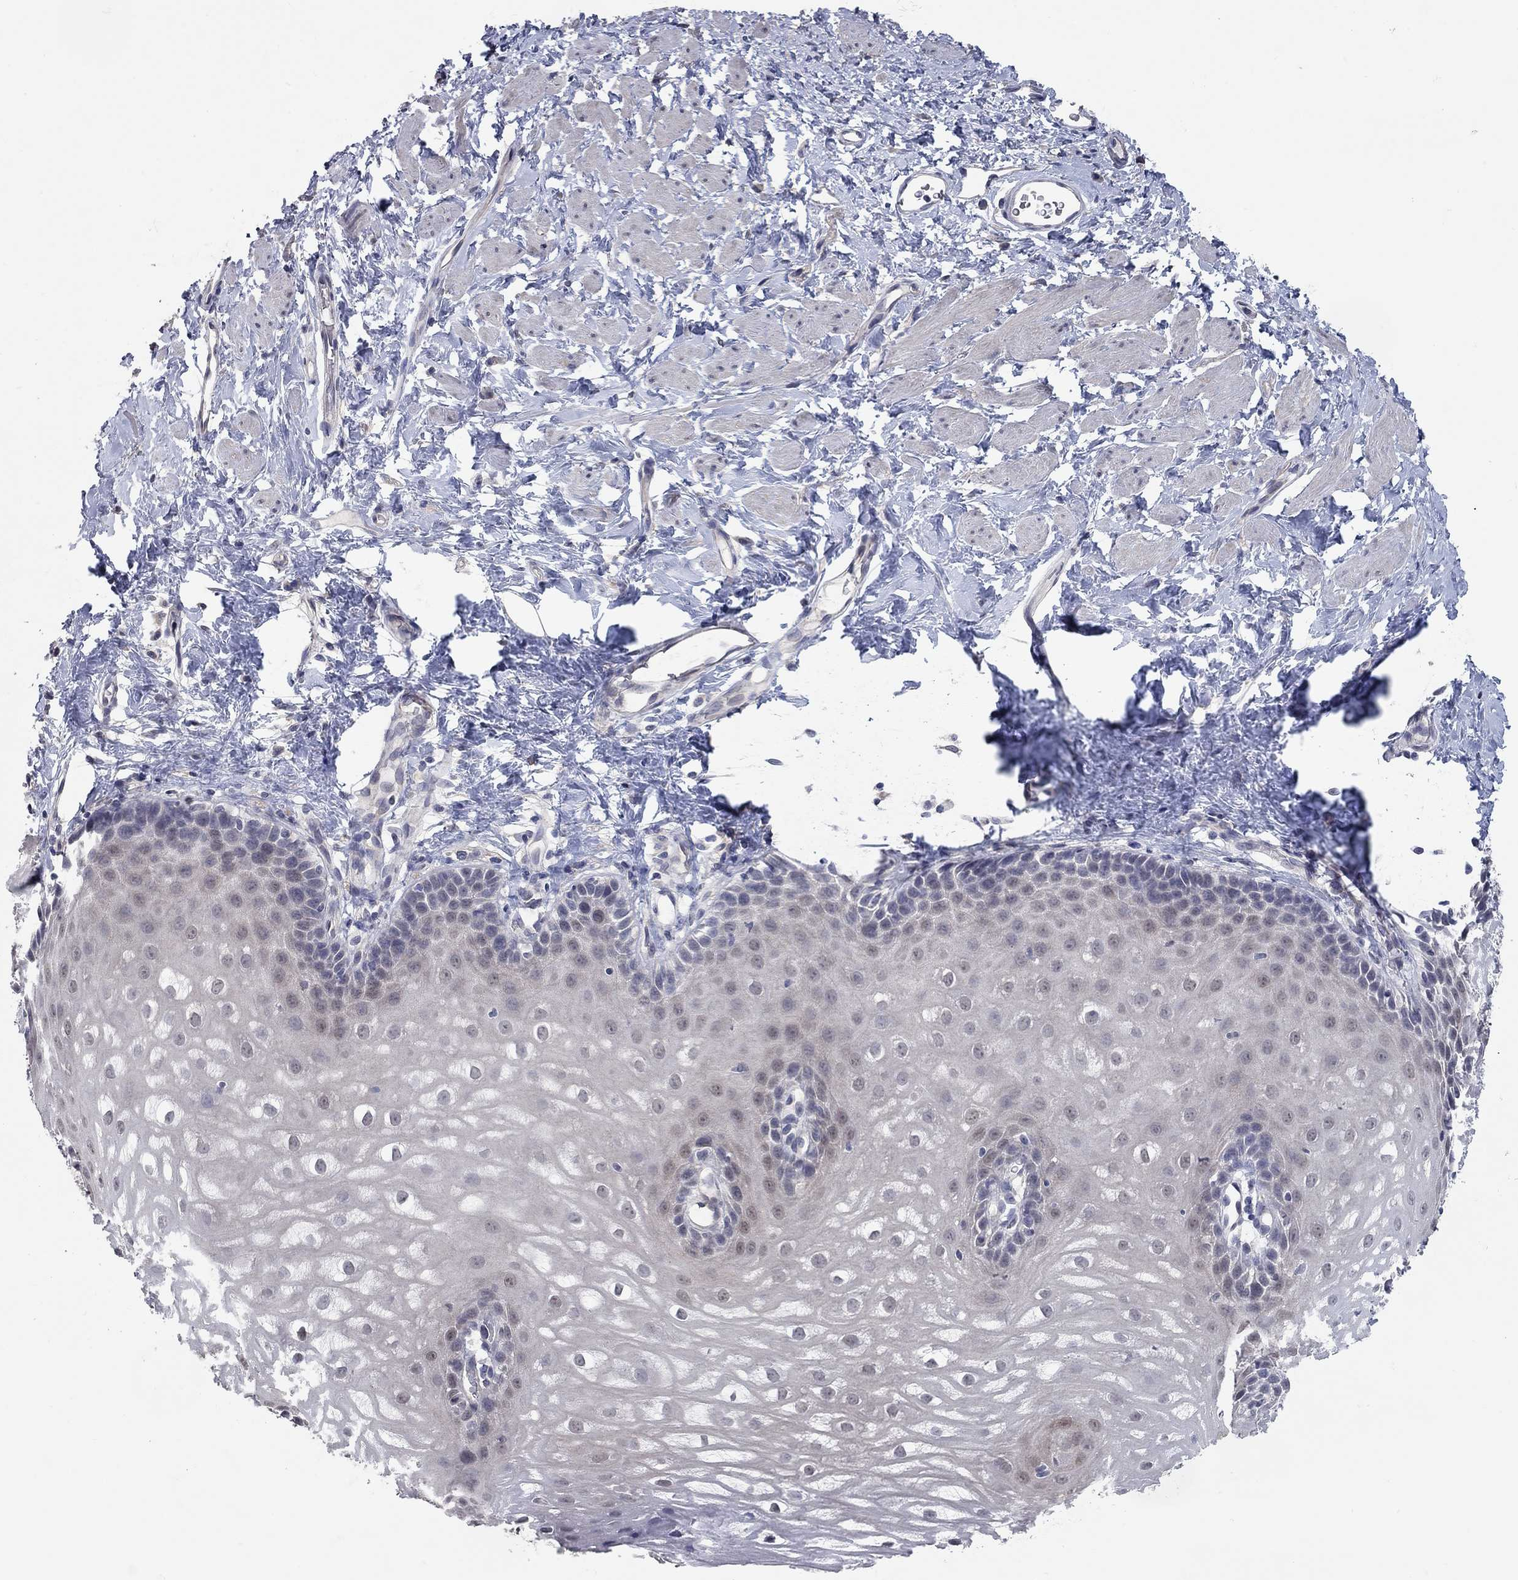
{"staining": {"intensity": "negative", "quantity": "none", "location": "none"}, "tissue": "esophagus", "cell_type": "Squamous epithelial cells", "image_type": "normal", "snomed": [{"axis": "morphology", "description": "Normal tissue, NOS"}, {"axis": "topography", "description": "Esophagus"}], "caption": "IHC of normal esophagus displays no staining in squamous epithelial cells. (DAB (3,3'-diaminobenzidine) IHC with hematoxylin counter stain).", "gene": "WASF3", "patient": {"sex": "male", "age": 64}}